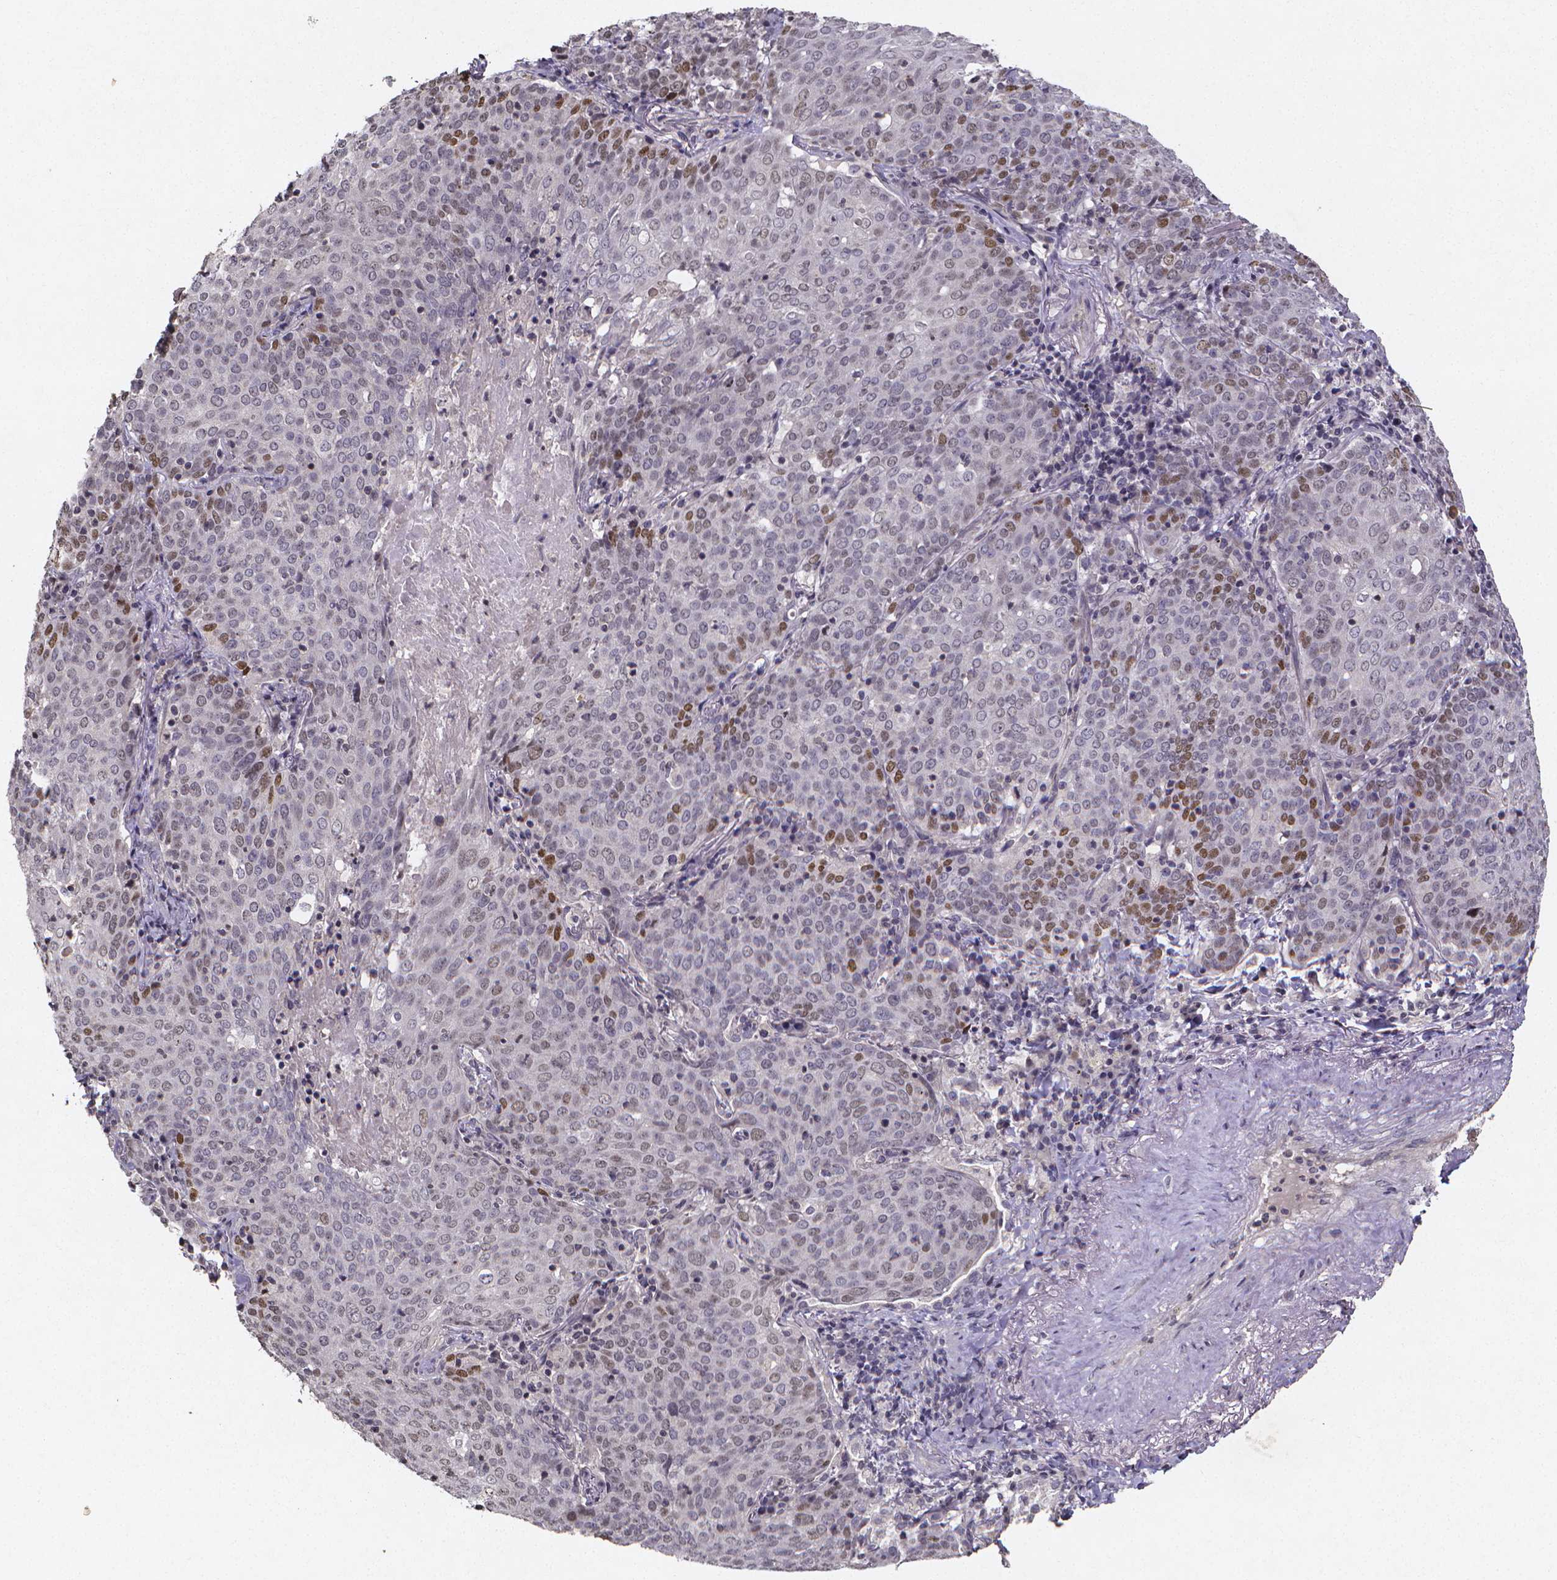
{"staining": {"intensity": "moderate", "quantity": "<25%", "location": "nuclear"}, "tissue": "lung cancer", "cell_type": "Tumor cells", "image_type": "cancer", "snomed": [{"axis": "morphology", "description": "Squamous cell carcinoma, NOS"}, {"axis": "topography", "description": "Lung"}], "caption": "An image of lung squamous cell carcinoma stained for a protein demonstrates moderate nuclear brown staining in tumor cells. The staining was performed using DAB to visualize the protein expression in brown, while the nuclei were stained in blue with hematoxylin (Magnification: 20x).", "gene": "TP73", "patient": {"sex": "male", "age": 82}}